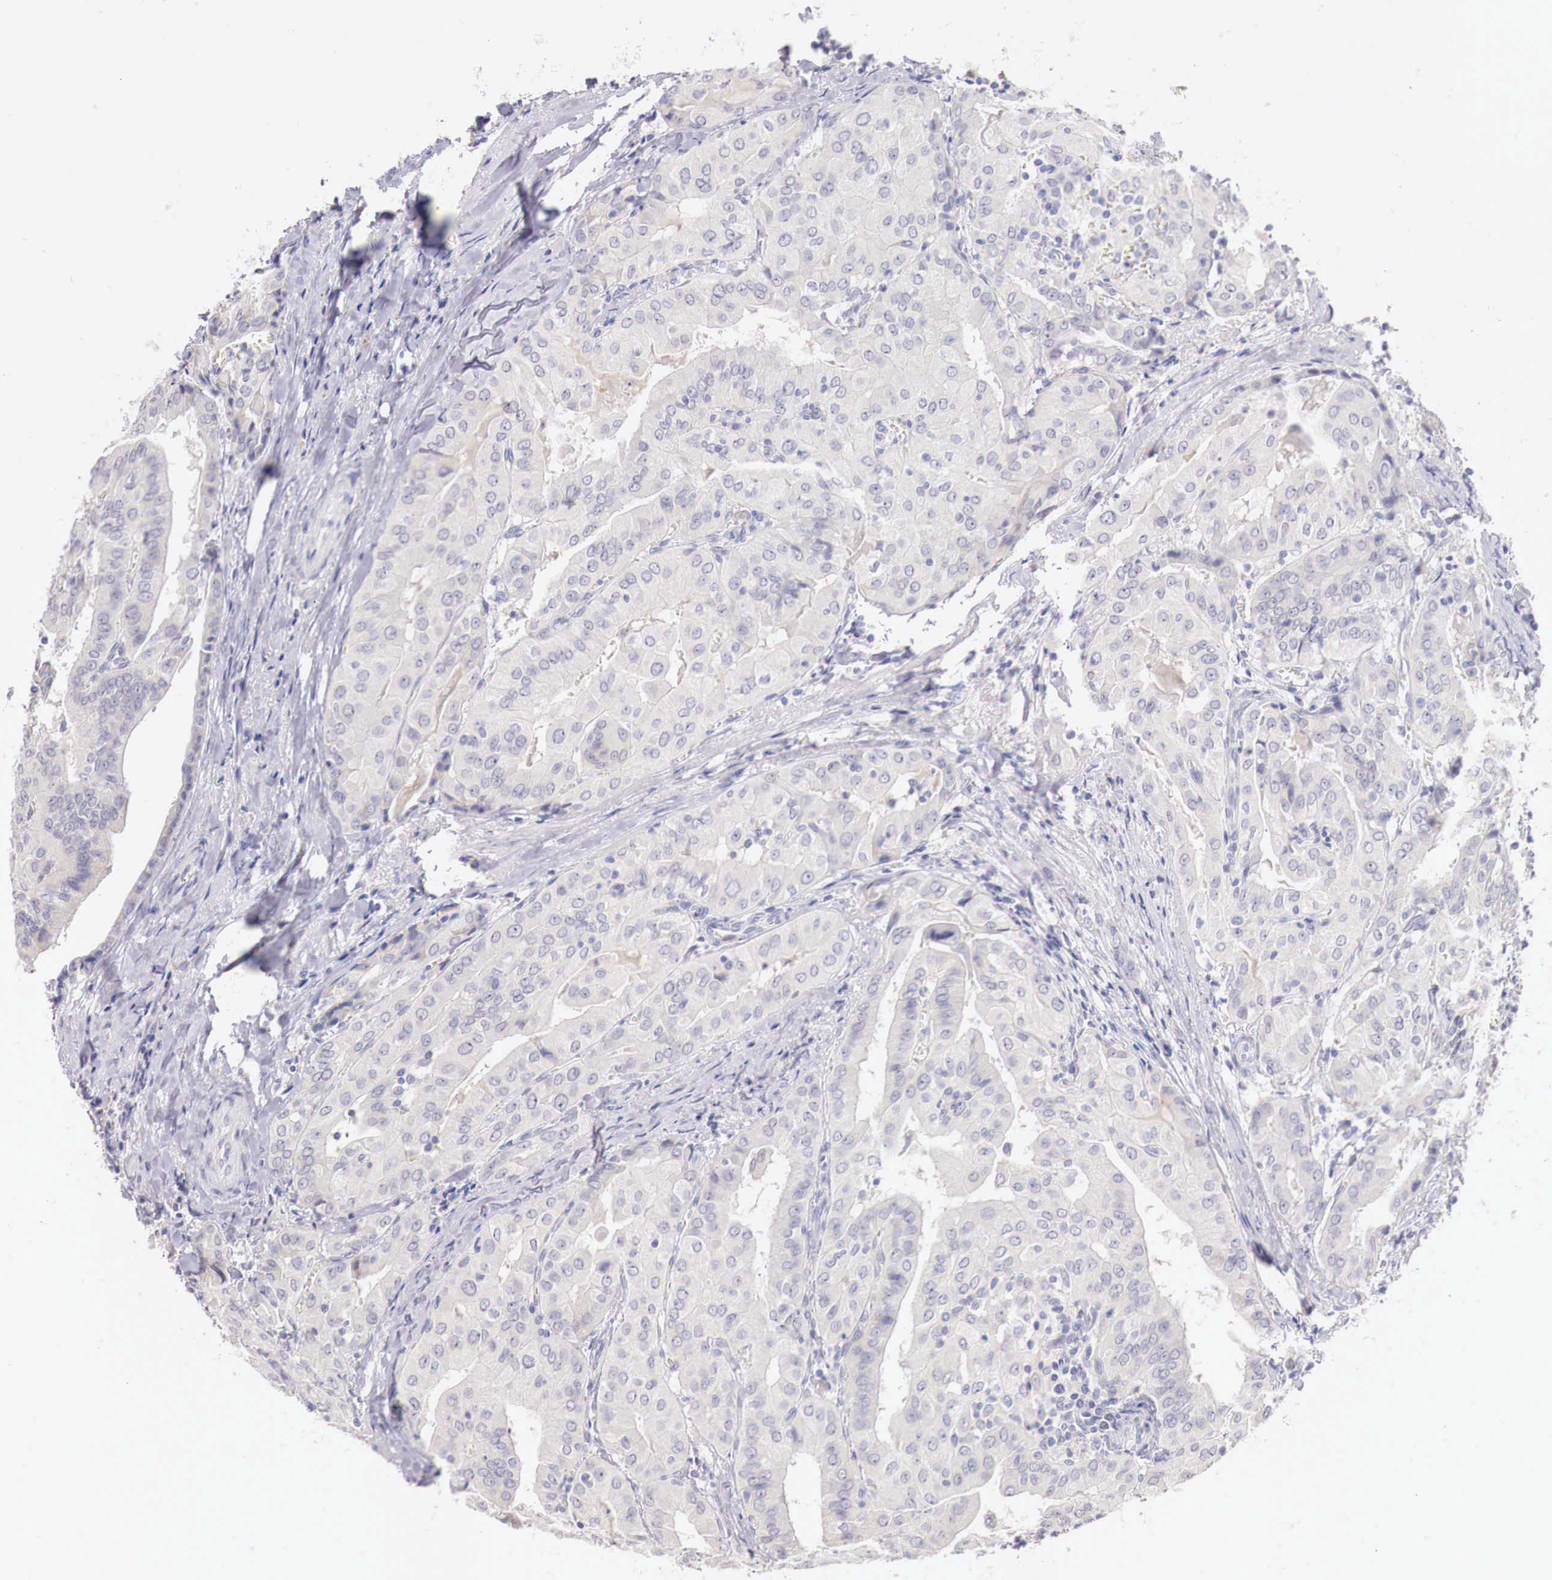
{"staining": {"intensity": "negative", "quantity": "none", "location": "none"}, "tissue": "thyroid cancer", "cell_type": "Tumor cells", "image_type": "cancer", "snomed": [{"axis": "morphology", "description": "Papillary adenocarcinoma, NOS"}, {"axis": "topography", "description": "Thyroid gland"}], "caption": "Image shows no significant protein expression in tumor cells of thyroid papillary adenocarcinoma.", "gene": "ITIH6", "patient": {"sex": "female", "age": 71}}